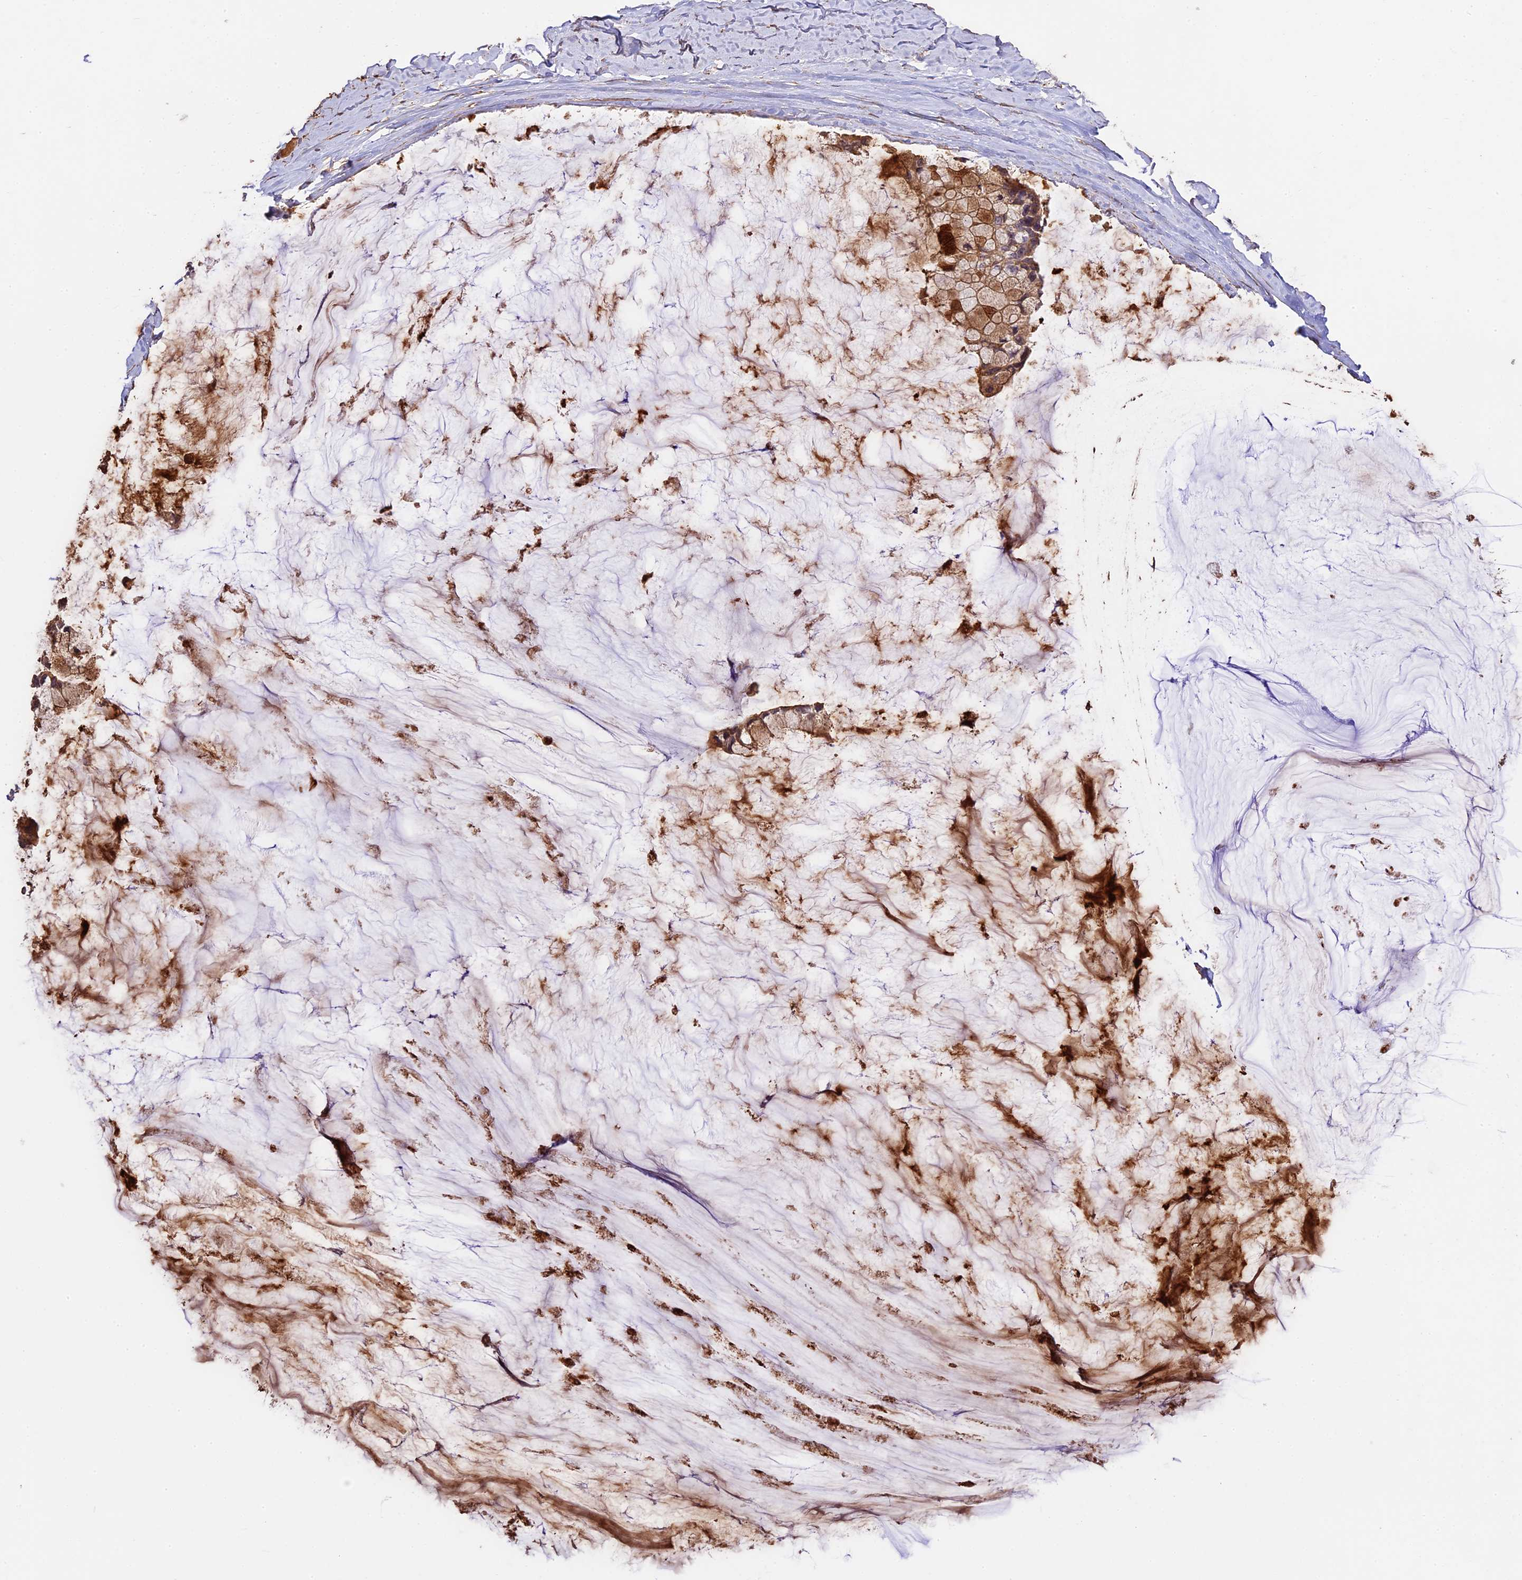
{"staining": {"intensity": "moderate", "quantity": ">75%", "location": "cytoplasmic/membranous"}, "tissue": "ovarian cancer", "cell_type": "Tumor cells", "image_type": "cancer", "snomed": [{"axis": "morphology", "description": "Cystadenocarcinoma, mucinous, NOS"}, {"axis": "topography", "description": "Ovary"}], "caption": "IHC of ovarian cancer (mucinous cystadenocarcinoma) reveals medium levels of moderate cytoplasmic/membranous expression in about >75% of tumor cells. (brown staining indicates protein expression, while blue staining denotes nuclei).", "gene": "CRLF1", "patient": {"sex": "female", "age": 39}}